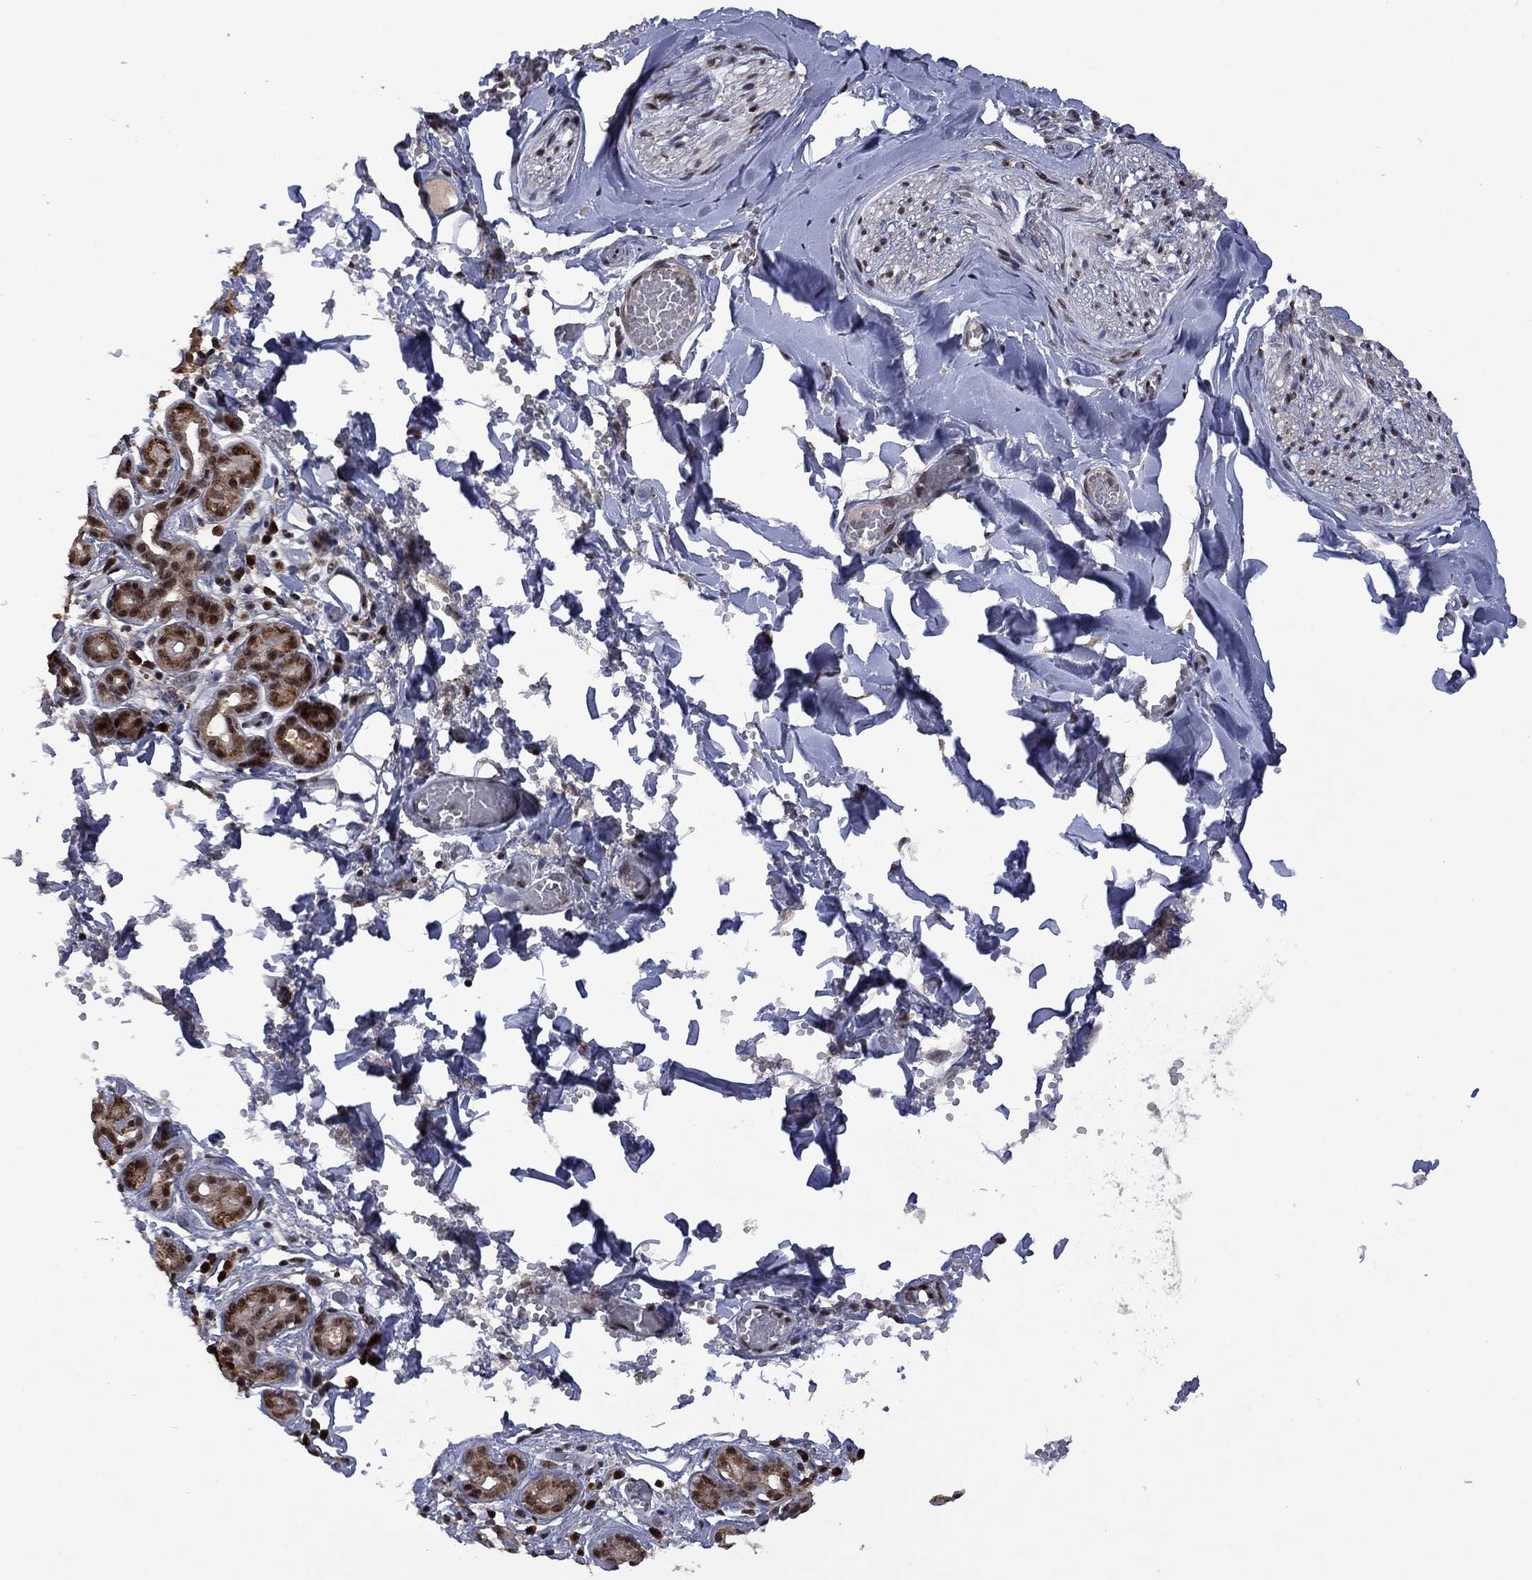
{"staining": {"intensity": "moderate", "quantity": "25%-75%", "location": "cytoplasmic/membranous,nuclear"}, "tissue": "salivary gland", "cell_type": "Glandular cells", "image_type": "normal", "snomed": [{"axis": "morphology", "description": "Normal tissue, NOS"}, {"axis": "topography", "description": "Salivary gland"}, {"axis": "topography", "description": "Peripheral nerve tissue"}], "caption": "Moderate cytoplasmic/membranous,nuclear expression for a protein is present in approximately 25%-75% of glandular cells of unremarkable salivary gland using immunohistochemistry (IHC).", "gene": "FBLL1", "patient": {"sex": "male", "age": 71}}